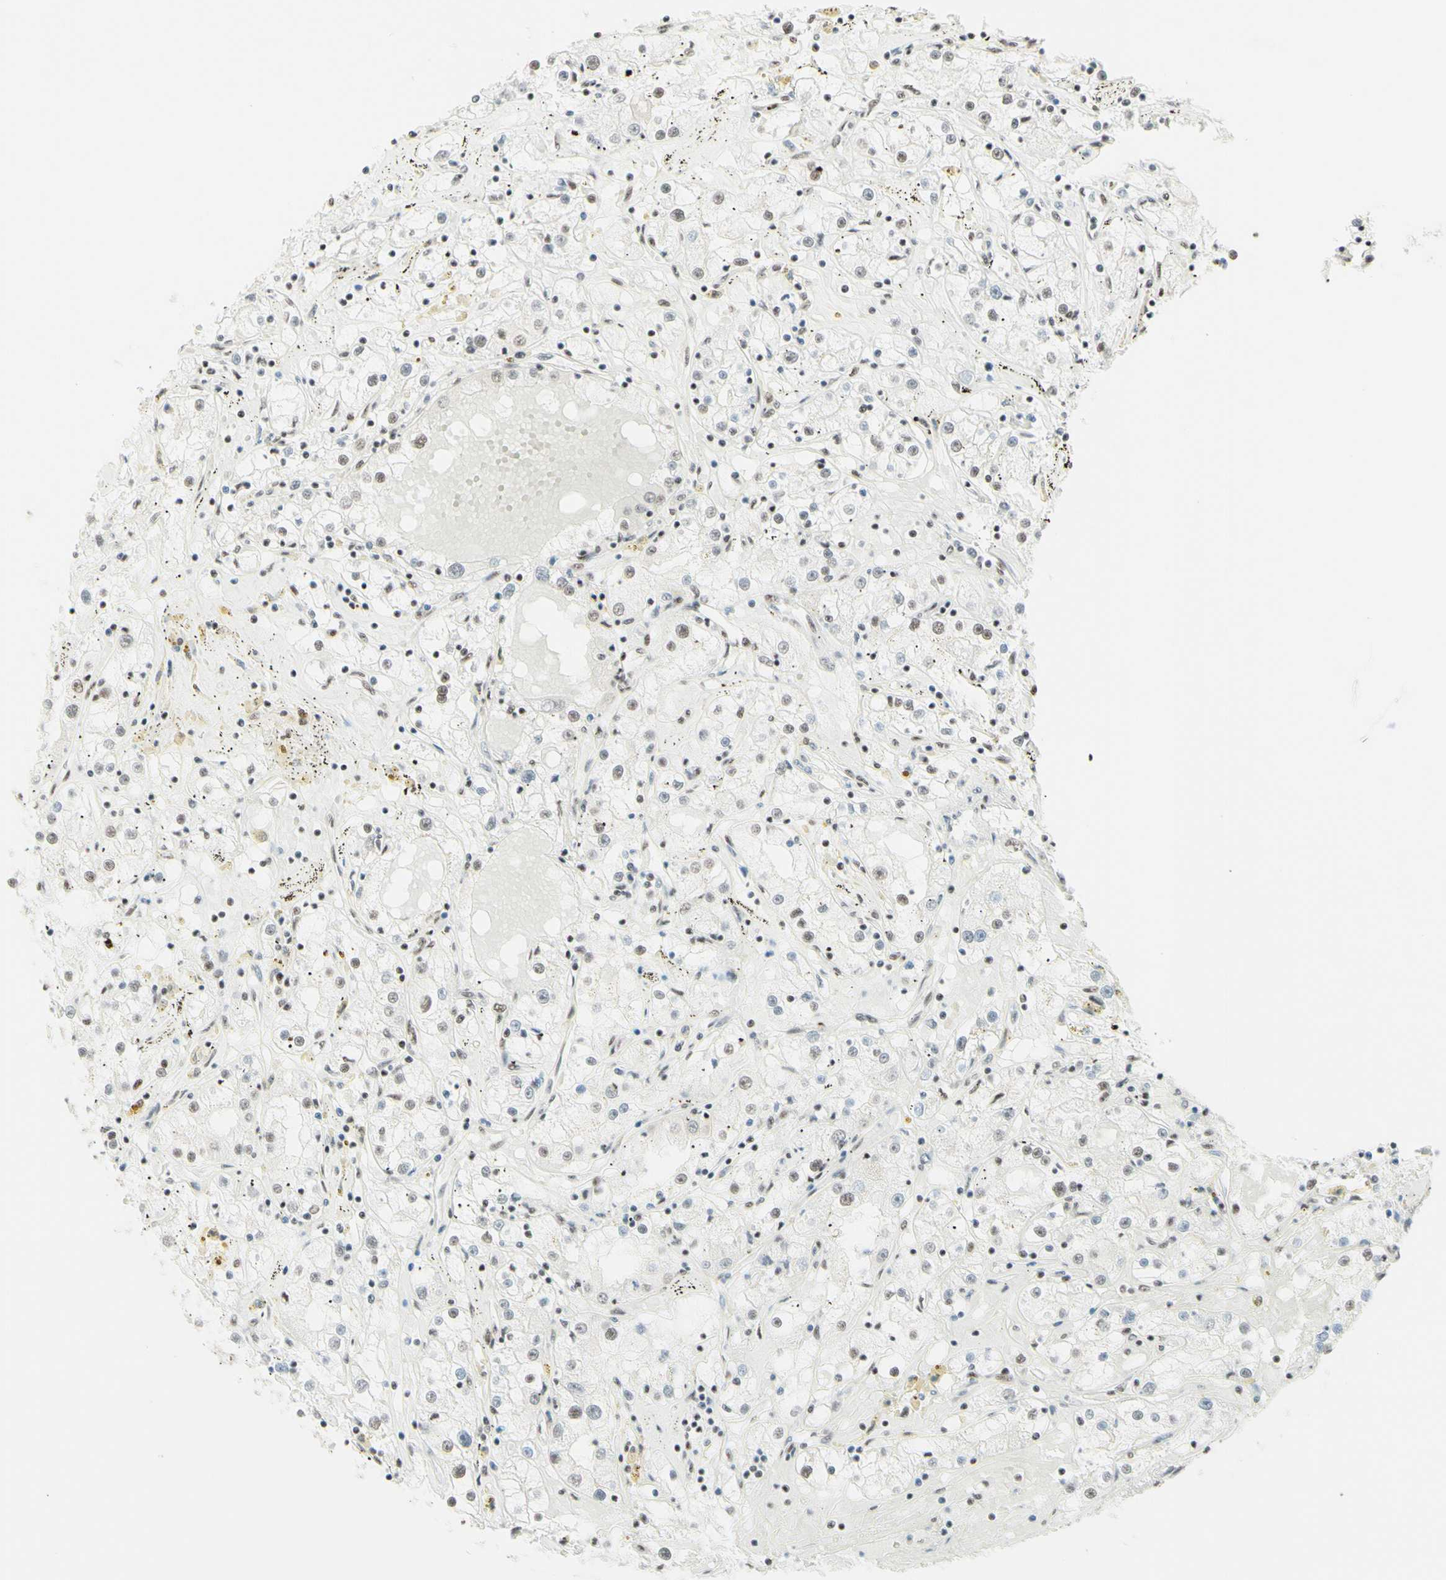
{"staining": {"intensity": "negative", "quantity": "none", "location": "none"}, "tissue": "renal cancer", "cell_type": "Tumor cells", "image_type": "cancer", "snomed": [{"axis": "morphology", "description": "Adenocarcinoma, NOS"}, {"axis": "topography", "description": "Kidney"}], "caption": "Immunohistochemistry histopathology image of neoplastic tissue: human renal cancer (adenocarcinoma) stained with DAB (3,3'-diaminobenzidine) displays no significant protein staining in tumor cells.", "gene": "WTAP", "patient": {"sex": "male", "age": 56}}